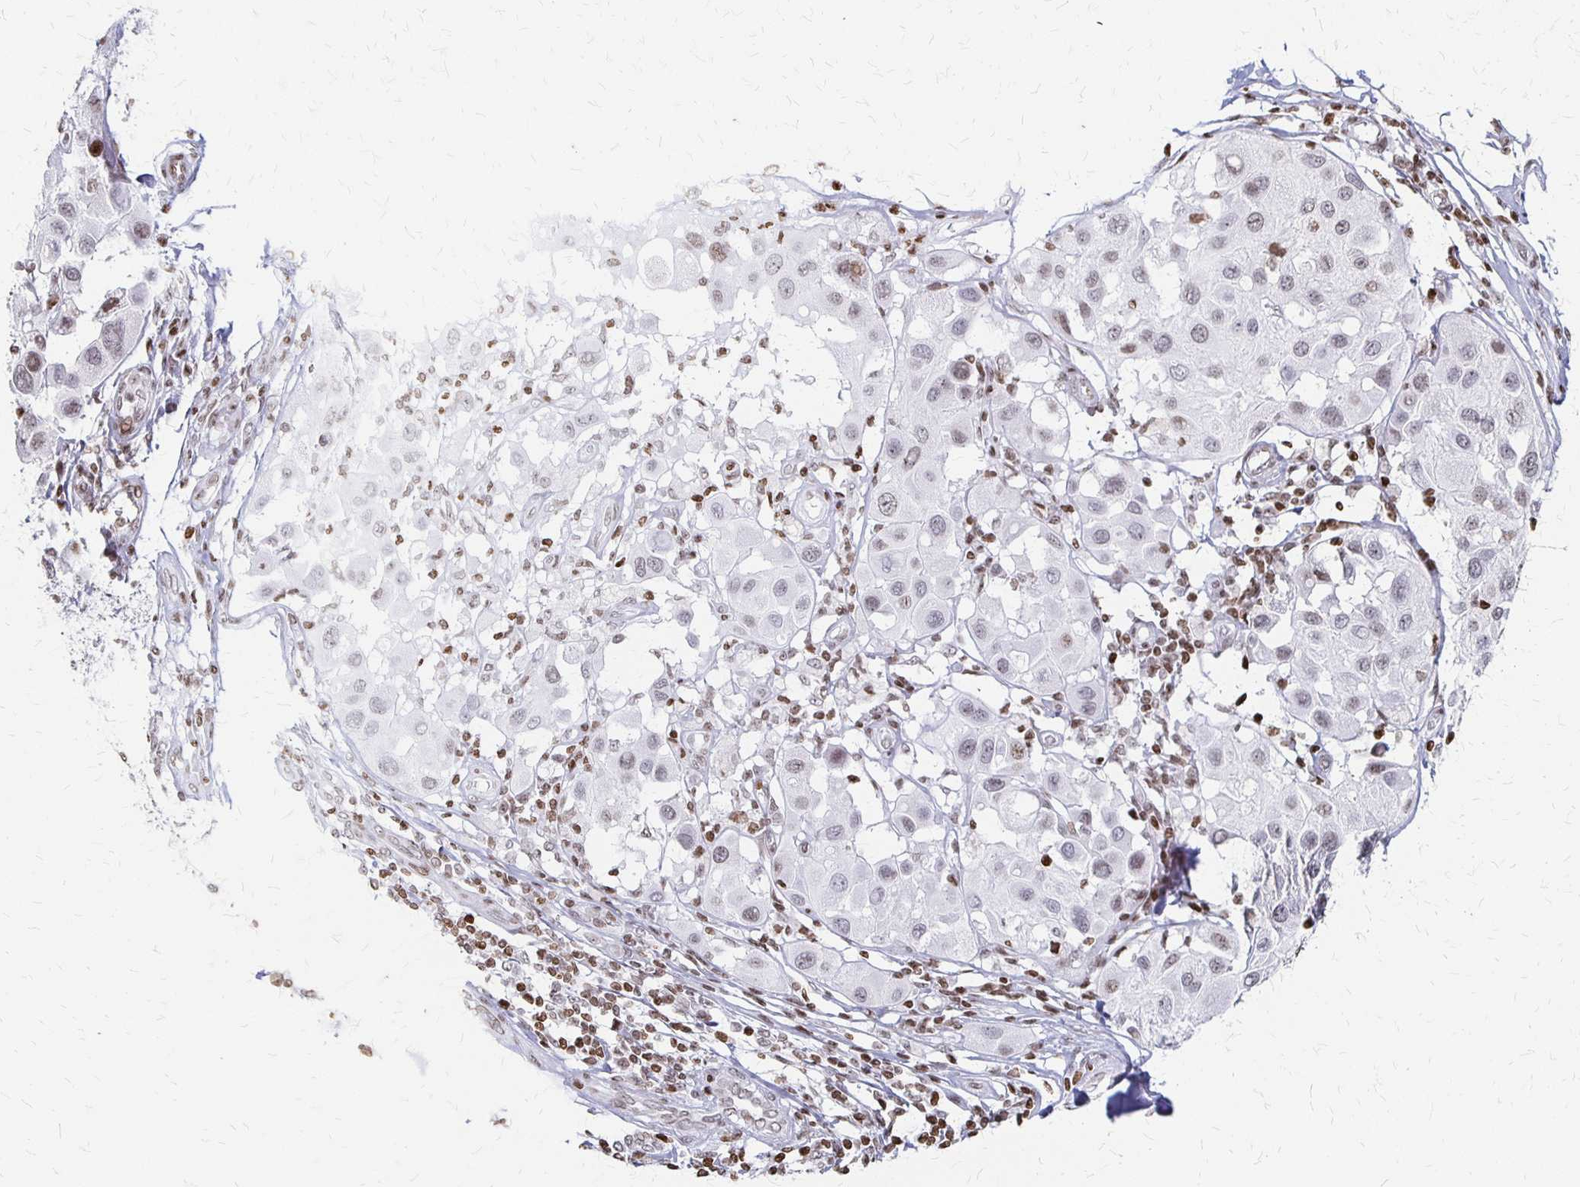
{"staining": {"intensity": "weak", "quantity": "25%-75%", "location": "nuclear"}, "tissue": "melanoma", "cell_type": "Tumor cells", "image_type": "cancer", "snomed": [{"axis": "morphology", "description": "Malignant melanoma, Metastatic site"}, {"axis": "topography", "description": "Skin"}], "caption": "This photomicrograph reveals malignant melanoma (metastatic site) stained with immunohistochemistry (IHC) to label a protein in brown. The nuclear of tumor cells show weak positivity for the protein. Nuclei are counter-stained blue.", "gene": "ZNF280C", "patient": {"sex": "male", "age": 41}}